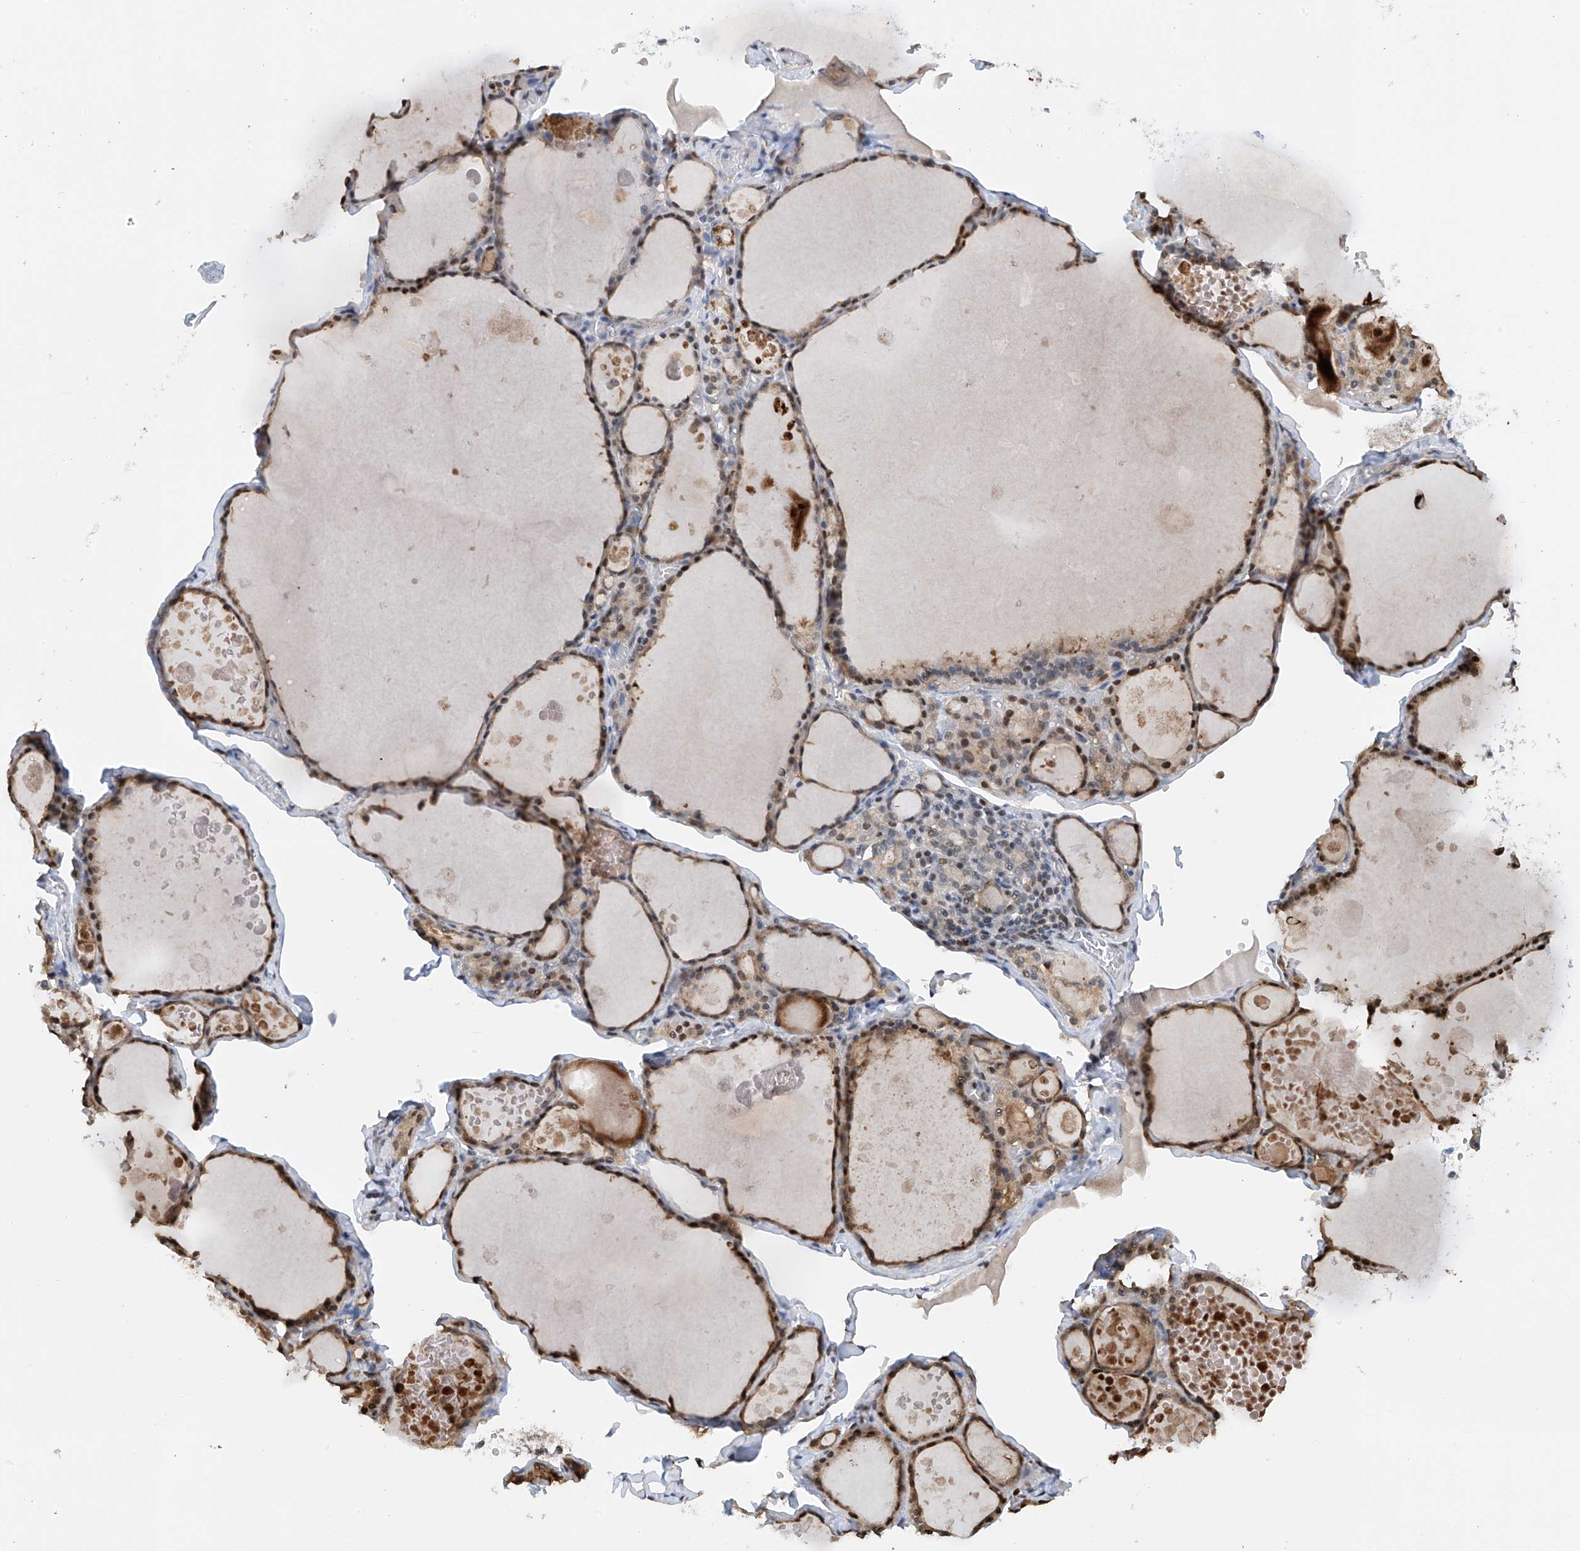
{"staining": {"intensity": "moderate", "quantity": ">75%", "location": "cytoplasmic/membranous,nuclear"}, "tissue": "thyroid gland", "cell_type": "Glandular cells", "image_type": "normal", "snomed": [{"axis": "morphology", "description": "Normal tissue, NOS"}, {"axis": "topography", "description": "Thyroid gland"}], "caption": "About >75% of glandular cells in unremarkable thyroid gland show moderate cytoplasmic/membranous,nuclear protein positivity as visualized by brown immunohistochemical staining.", "gene": "PMM1", "patient": {"sex": "male", "age": 56}}